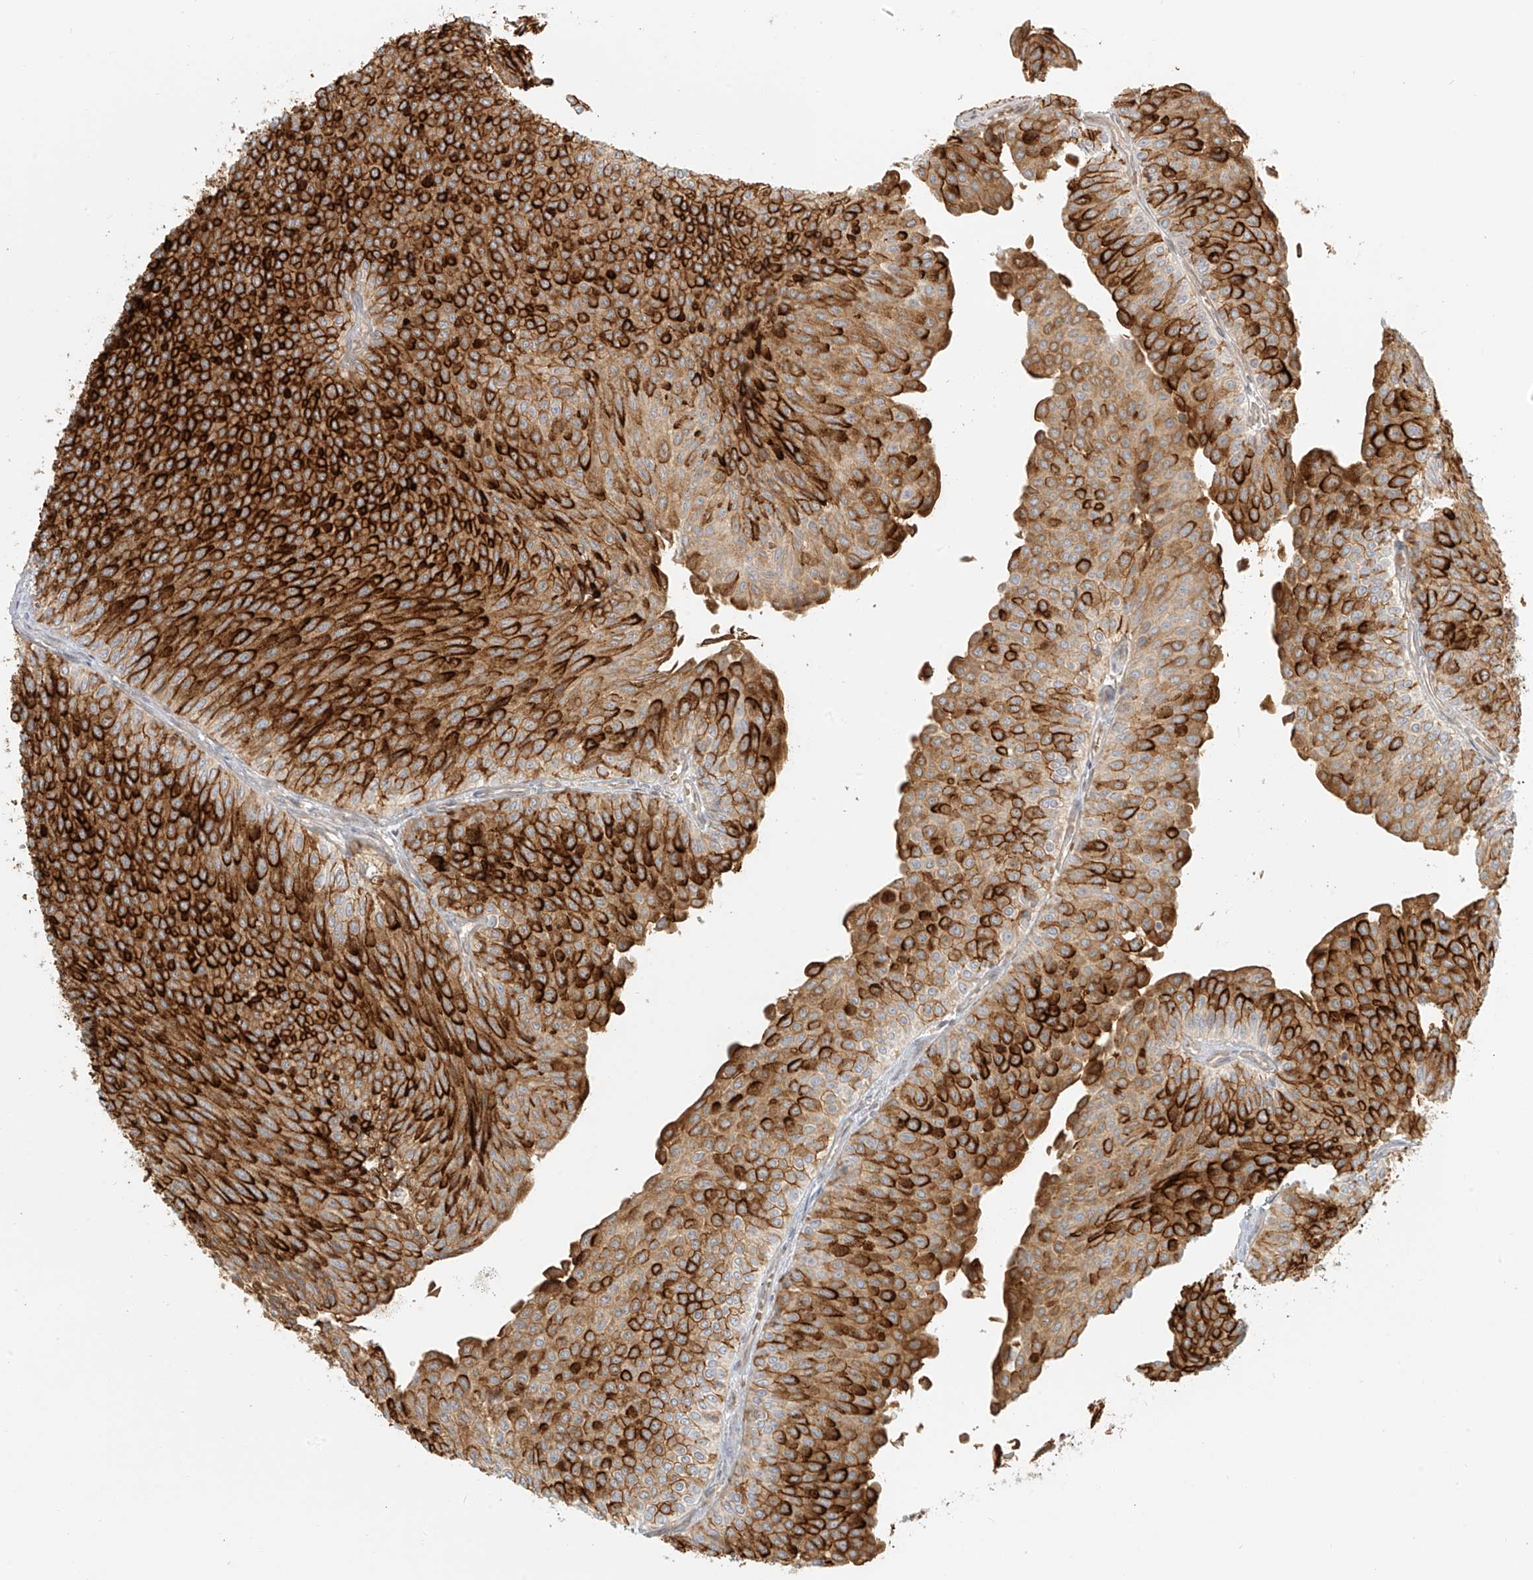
{"staining": {"intensity": "strong", "quantity": ">75%", "location": "cytoplasmic/membranous"}, "tissue": "urothelial cancer", "cell_type": "Tumor cells", "image_type": "cancer", "snomed": [{"axis": "morphology", "description": "Urothelial carcinoma, Low grade"}, {"axis": "topography", "description": "Urinary bladder"}], "caption": "Immunohistochemistry staining of urothelial carcinoma (low-grade), which reveals high levels of strong cytoplasmic/membranous staining in about >75% of tumor cells indicating strong cytoplasmic/membranous protein staining. The staining was performed using DAB (3,3'-diaminobenzidine) (brown) for protein detection and nuclei were counterstained in hematoxylin (blue).", "gene": "UPK1B", "patient": {"sex": "male", "age": 78}}